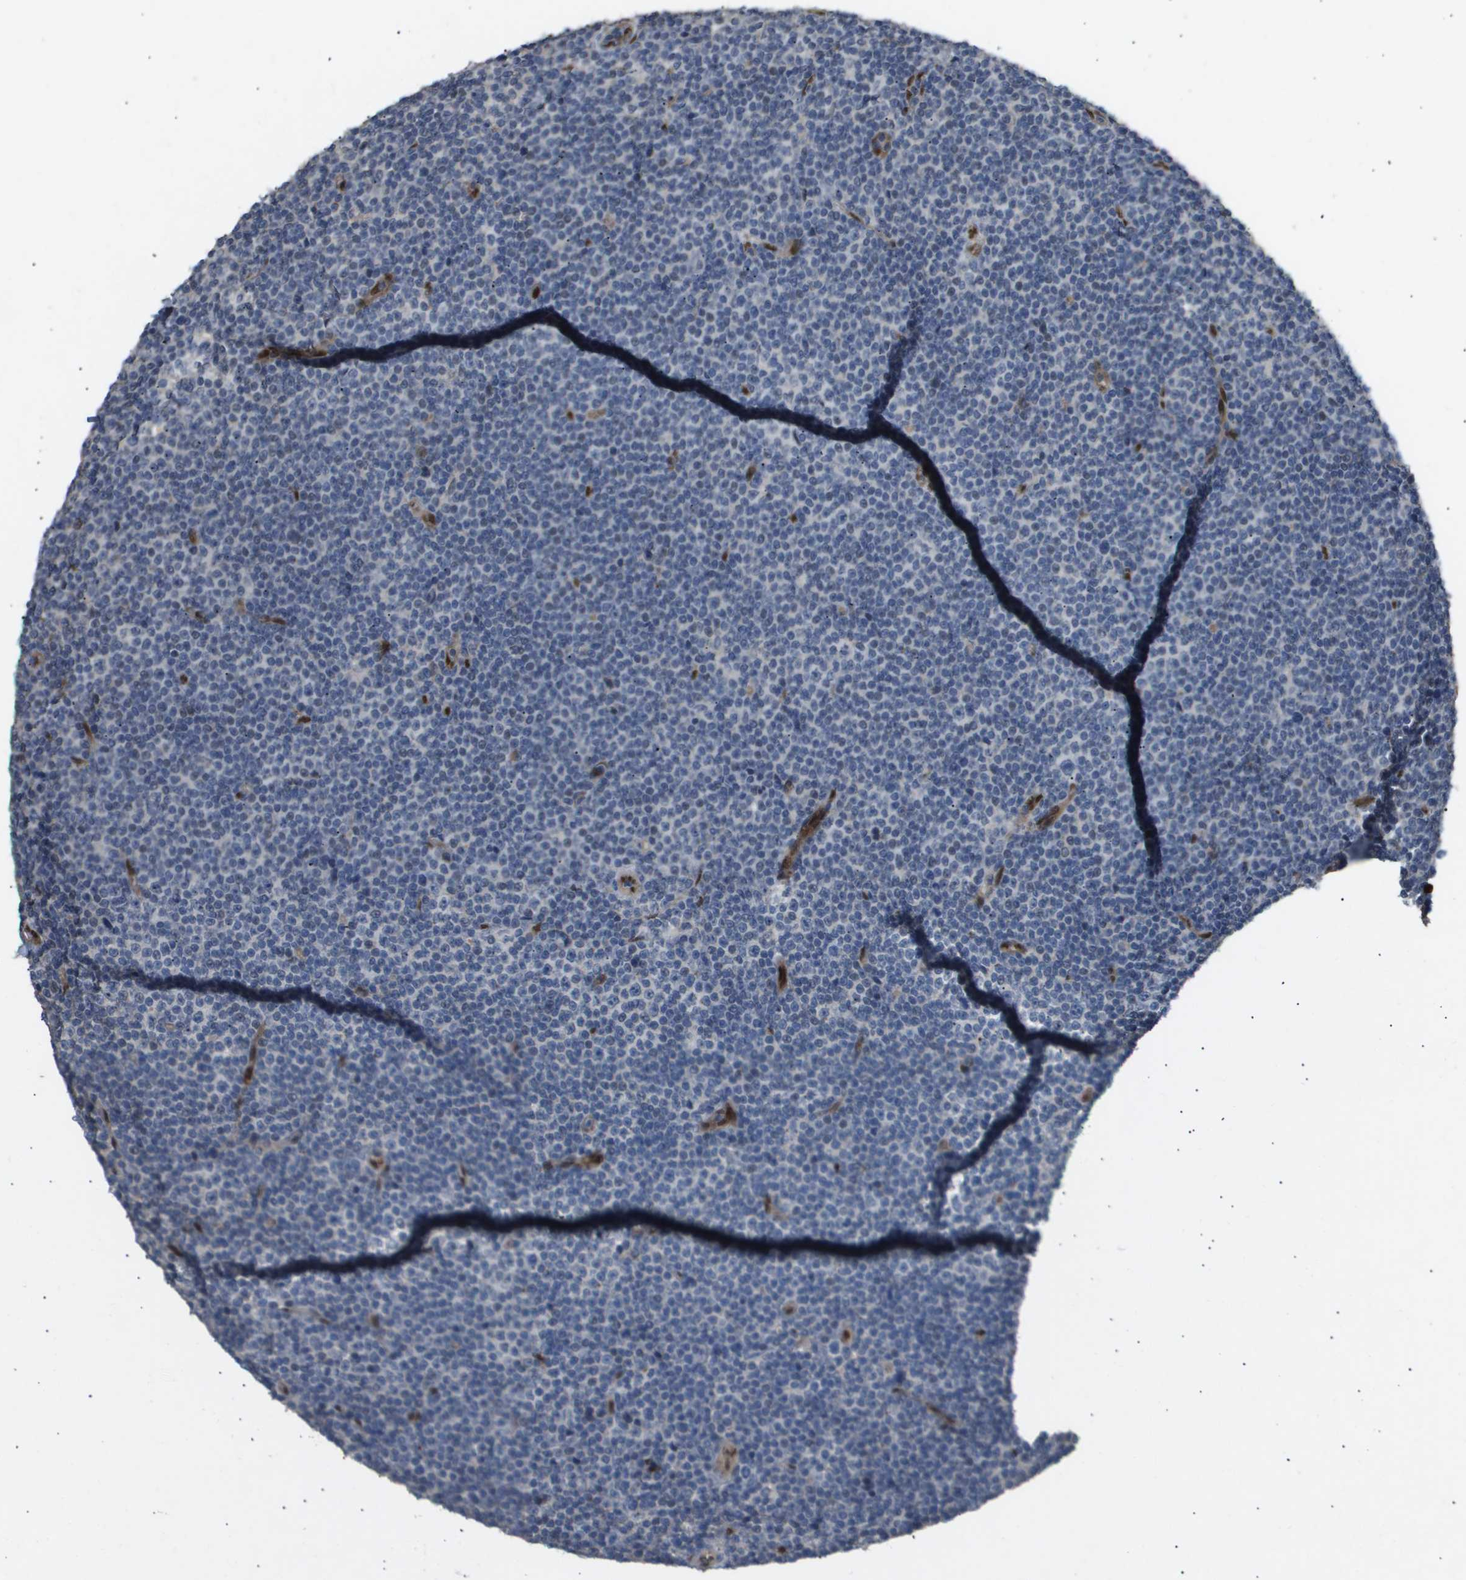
{"staining": {"intensity": "negative", "quantity": "none", "location": "none"}, "tissue": "lymphoma", "cell_type": "Tumor cells", "image_type": "cancer", "snomed": [{"axis": "morphology", "description": "Malignant lymphoma, non-Hodgkin's type, Low grade"}, {"axis": "topography", "description": "Lymph node"}], "caption": "Immunohistochemistry of human malignant lymphoma, non-Hodgkin's type (low-grade) demonstrates no positivity in tumor cells.", "gene": "ERG", "patient": {"sex": "female", "age": 67}}